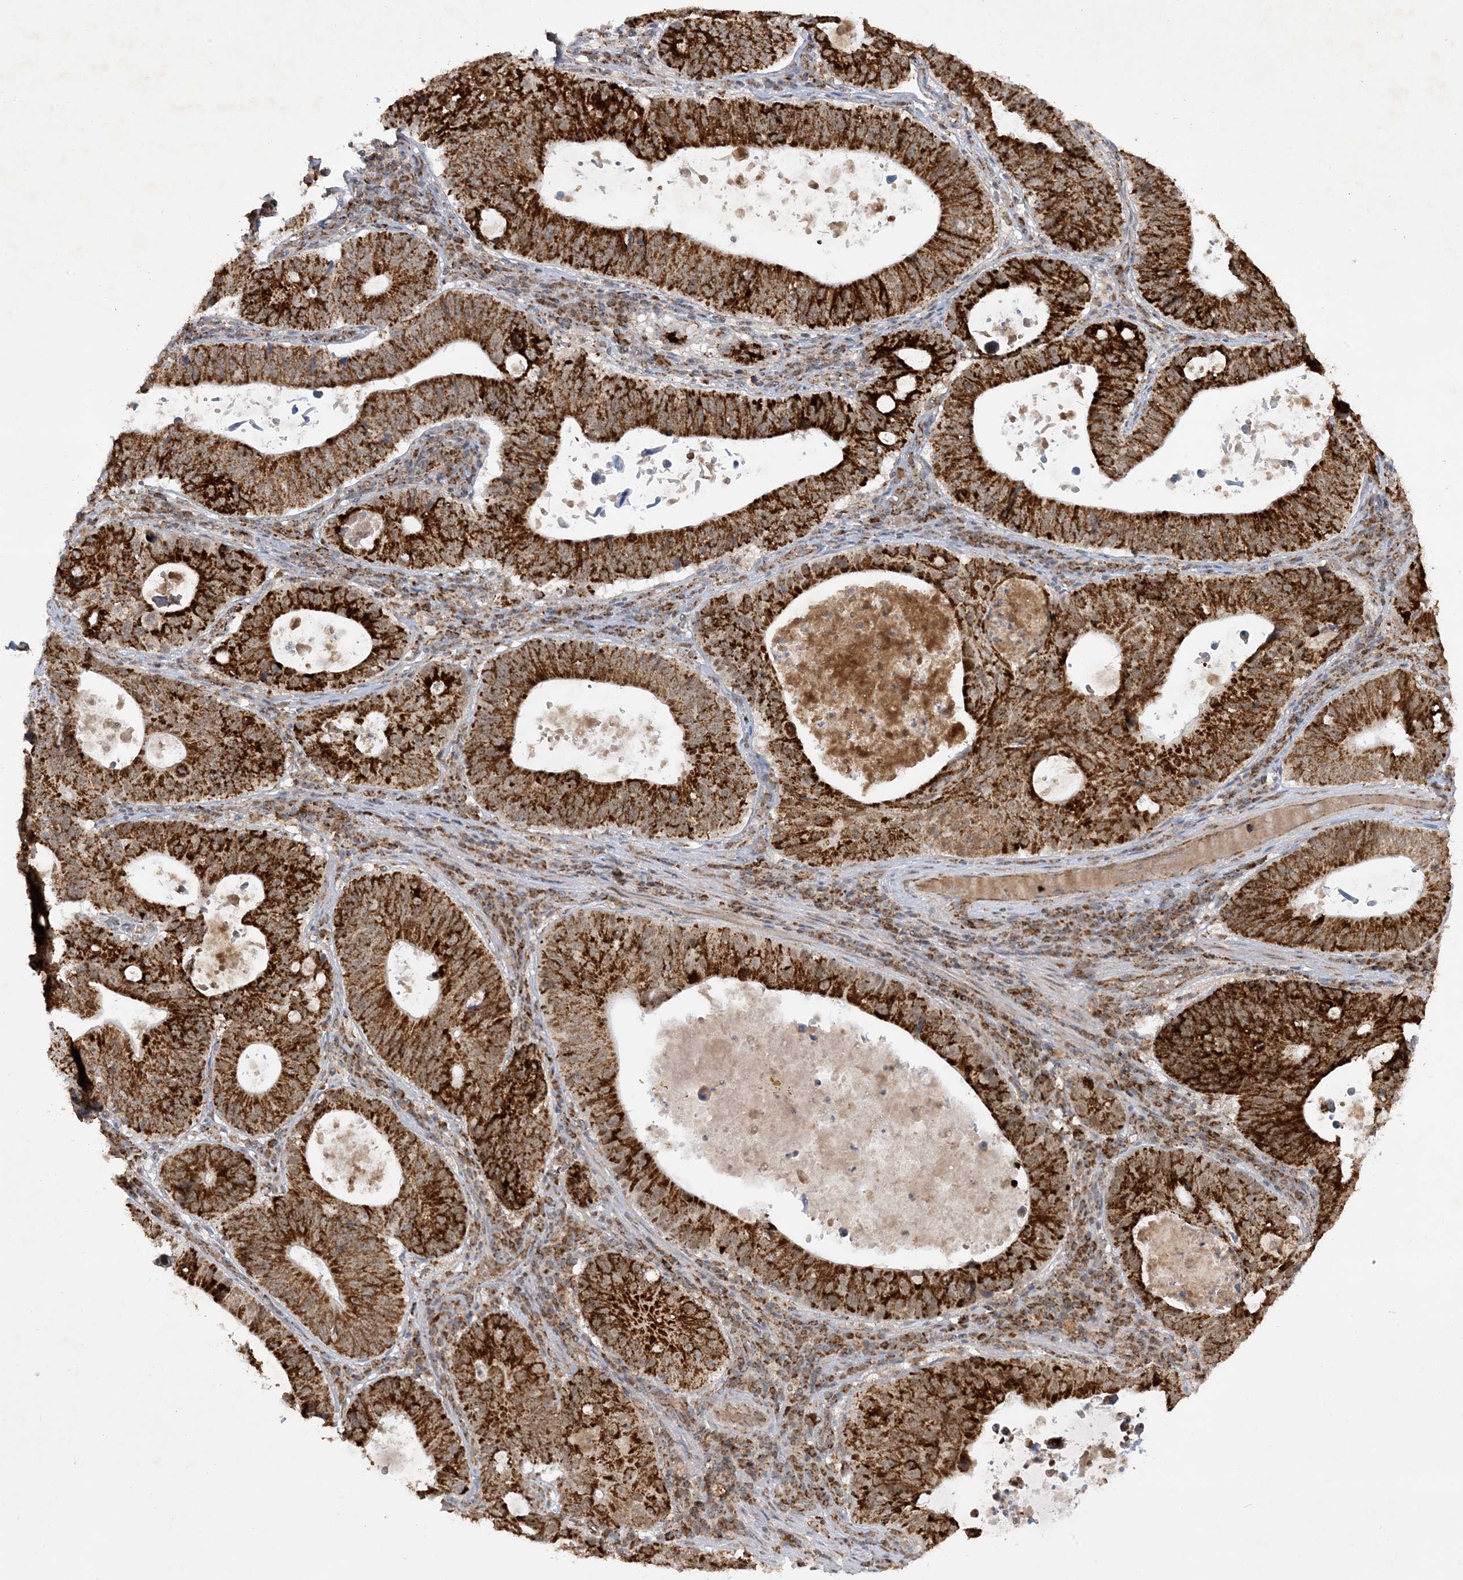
{"staining": {"intensity": "strong", "quantity": ">75%", "location": "cytoplasmic/membranous"}, "tissue": "stomach cancer", "cell_type": "Tumor cells", "image_type": "cancer", "snomed": [{"axis": "morphology", "description": "Adenocarcinoma, NOS"}, {"axis": "topography", "description": "Stomach"}], "caption": "Protein expression analysis of human adenocarcinoma (stomach) reveals strong cytoplasmic/membranous expression in approximately >75% of tumor cells.", "gene": "NDUFAF3", "patient": {"sex": "male", "age": 59}}